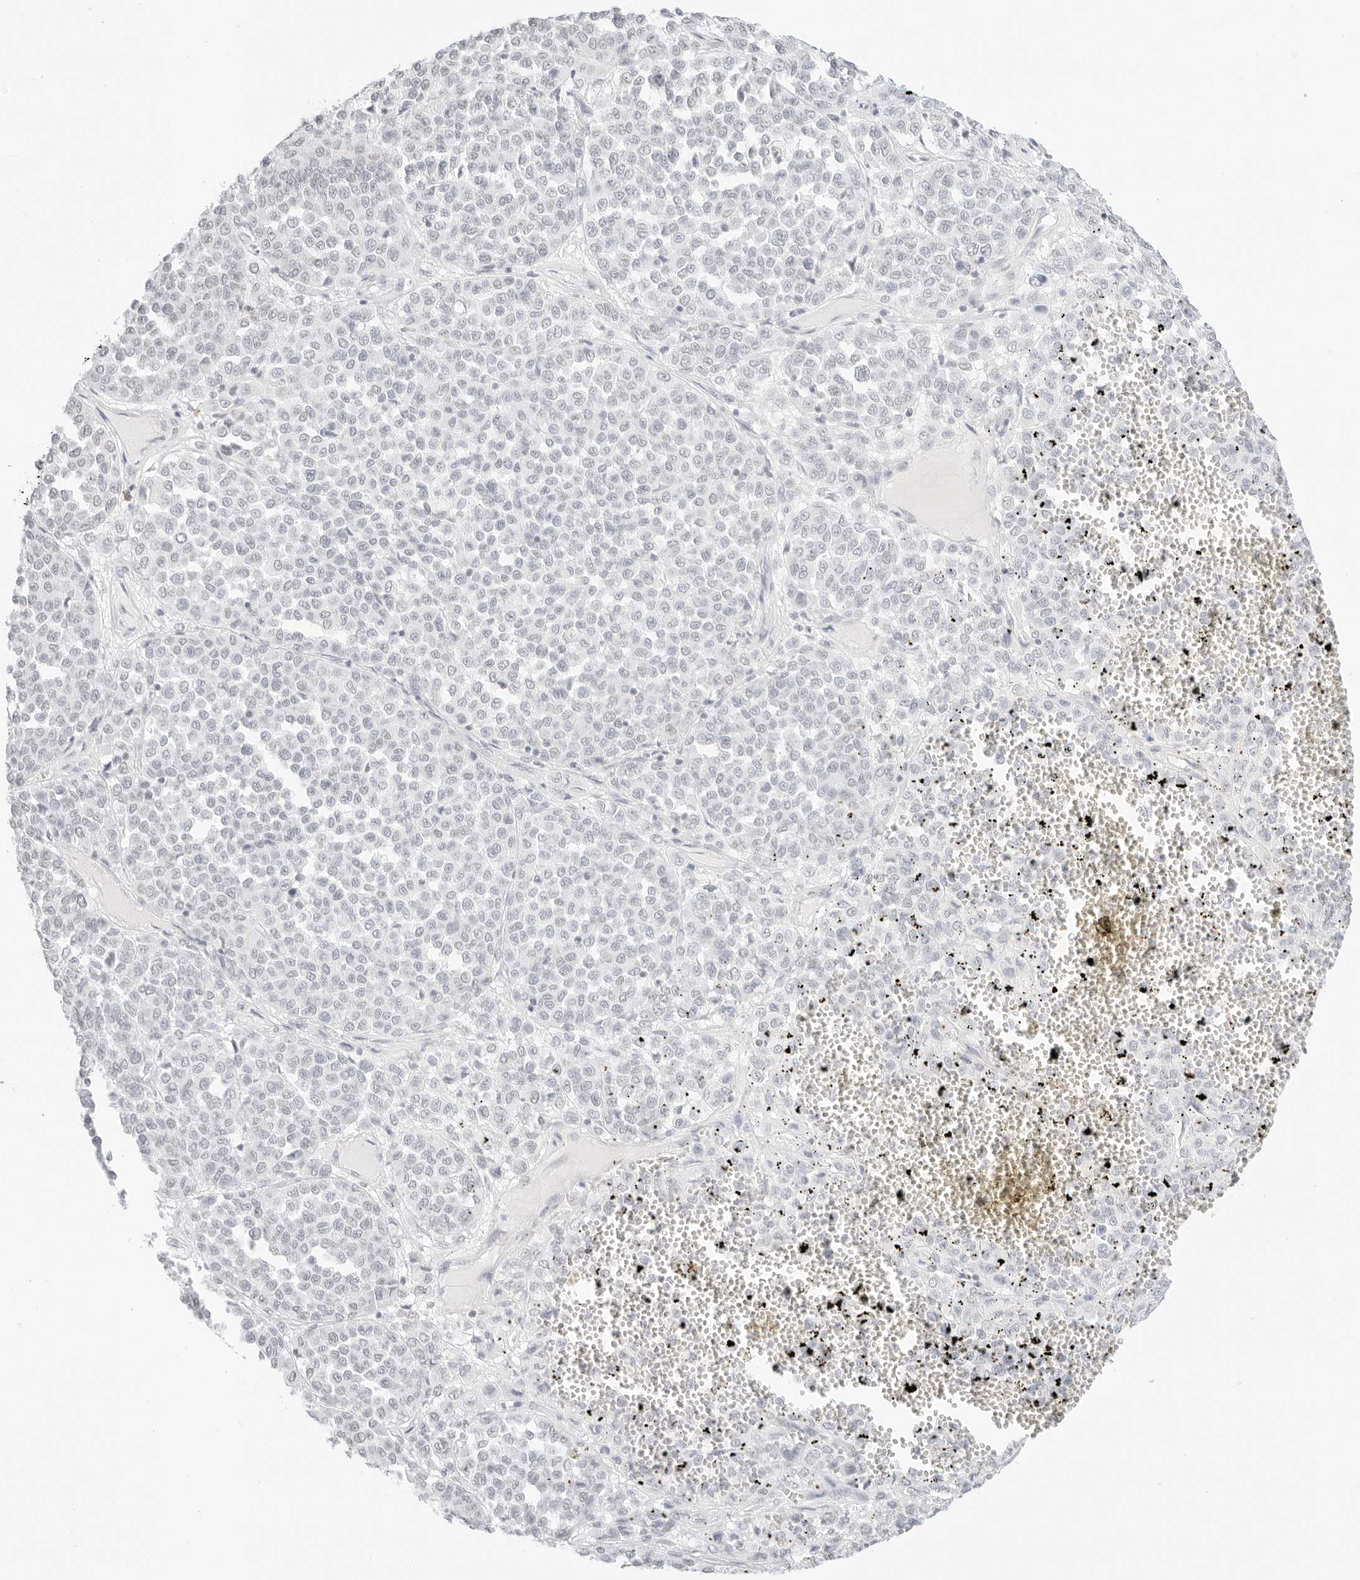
{"staining": {"intensity": "negative", "quantity": "none", "location": "none"}, "tissue": "melanoma", "cell_type": "Tumor cells", "image_type": "cancer", "snomed": [{"axis": "morphology", "description": "Malignant melanoma, Metastatic site"}, {"axis": "topography", "description": "Pancreas"}], "caption": "Micrograph shows no protein staining in tumor cells of malignant melanoma (metastatic site) tissue.", "gene": "FBLN5", "patient": {"sex": "female", "age": 30}}